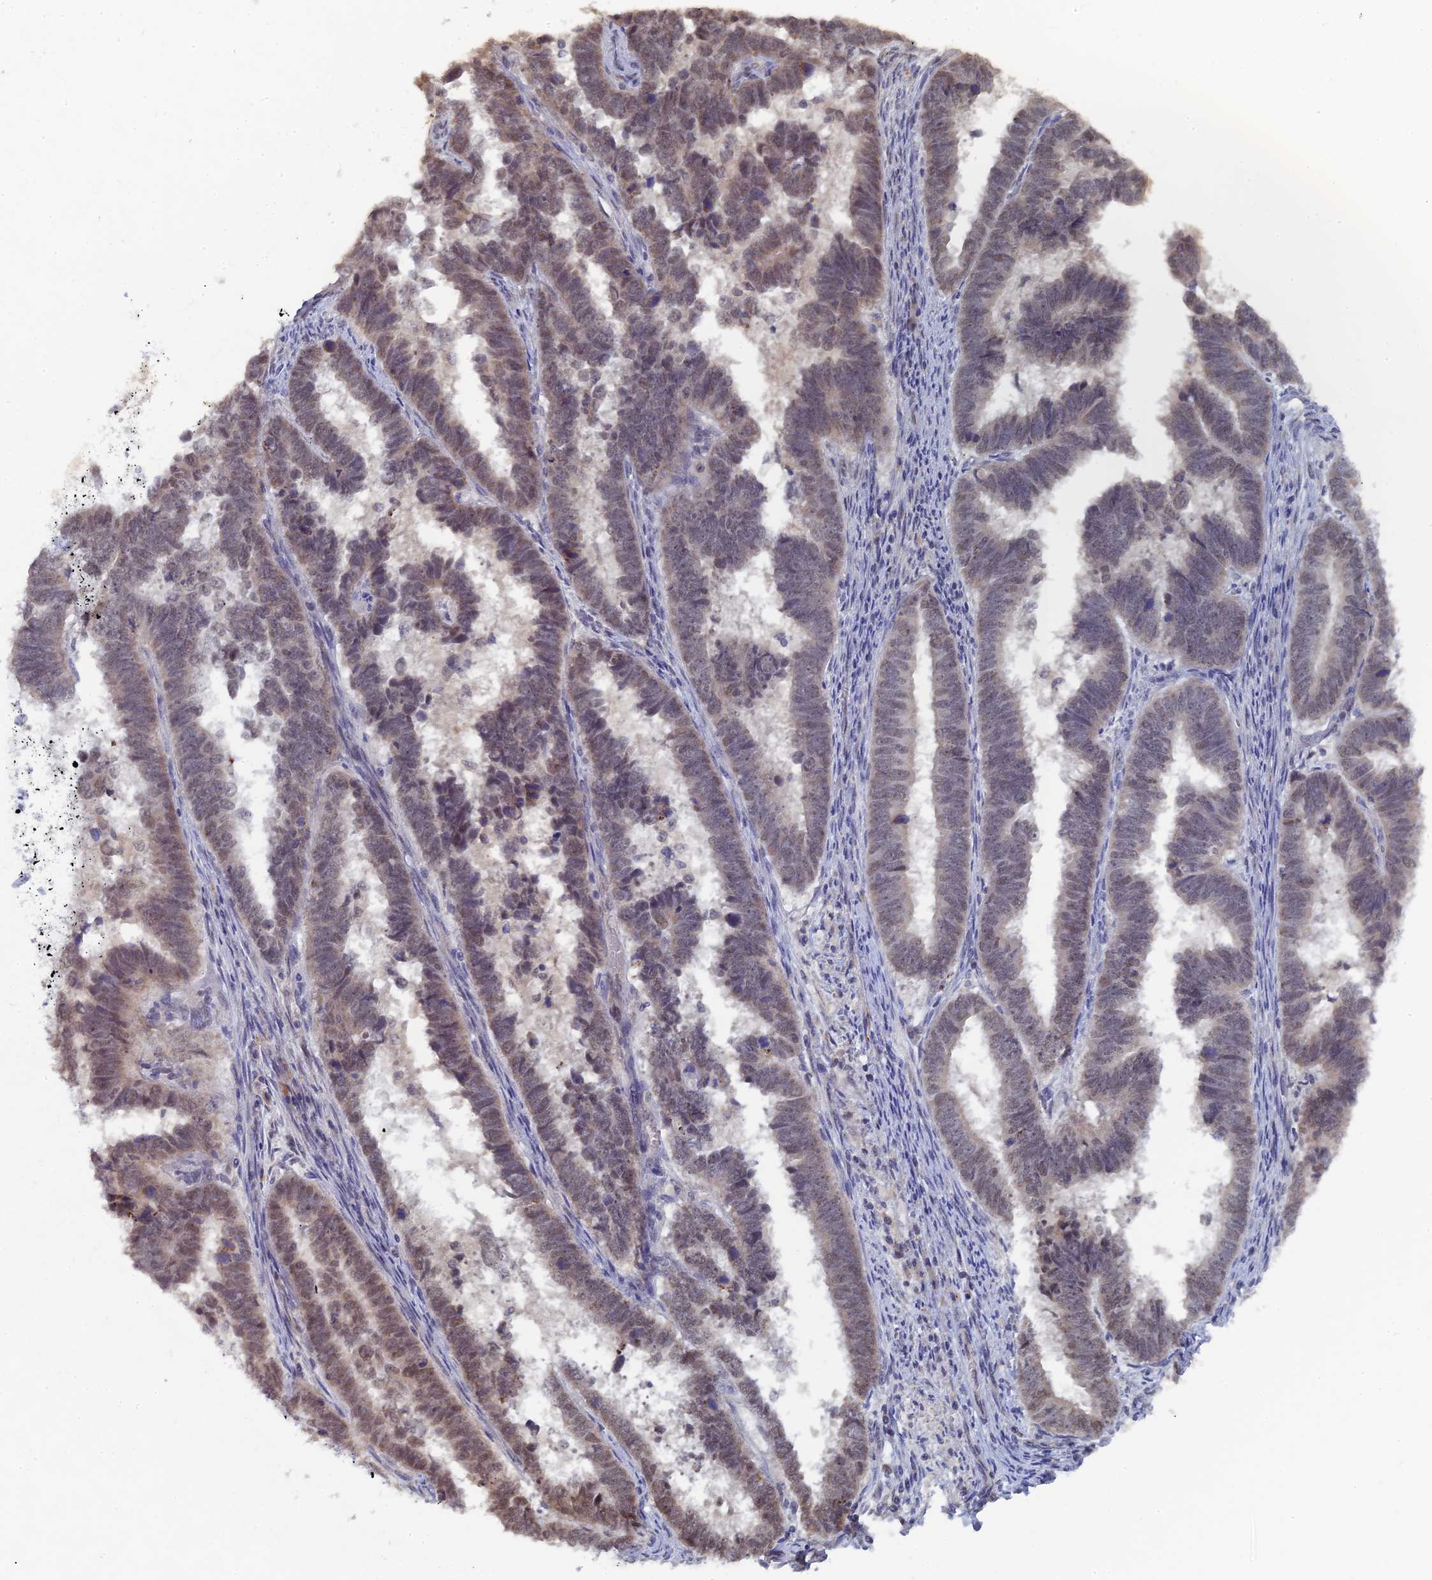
{"staining": {"intensity": "weak", "quantity": "<25%", "location": "nuclear"}, "tissue": "endometrial cancer", "cell_type": "Tumor cells", "image_type": "cancer", "snomed": [{"axis": "morphology", "description": "Adenocarcinoma, NOS"}, {"axis": "topography", "description": "Endometrium"}], "caption": "This is a photomicrograph of IHC staining of adenocarcinoma (endometrial), which shows no positivity in tumor cells.", "gene": "MIGA2", "patient": {"sex": "female", "age": 75}}